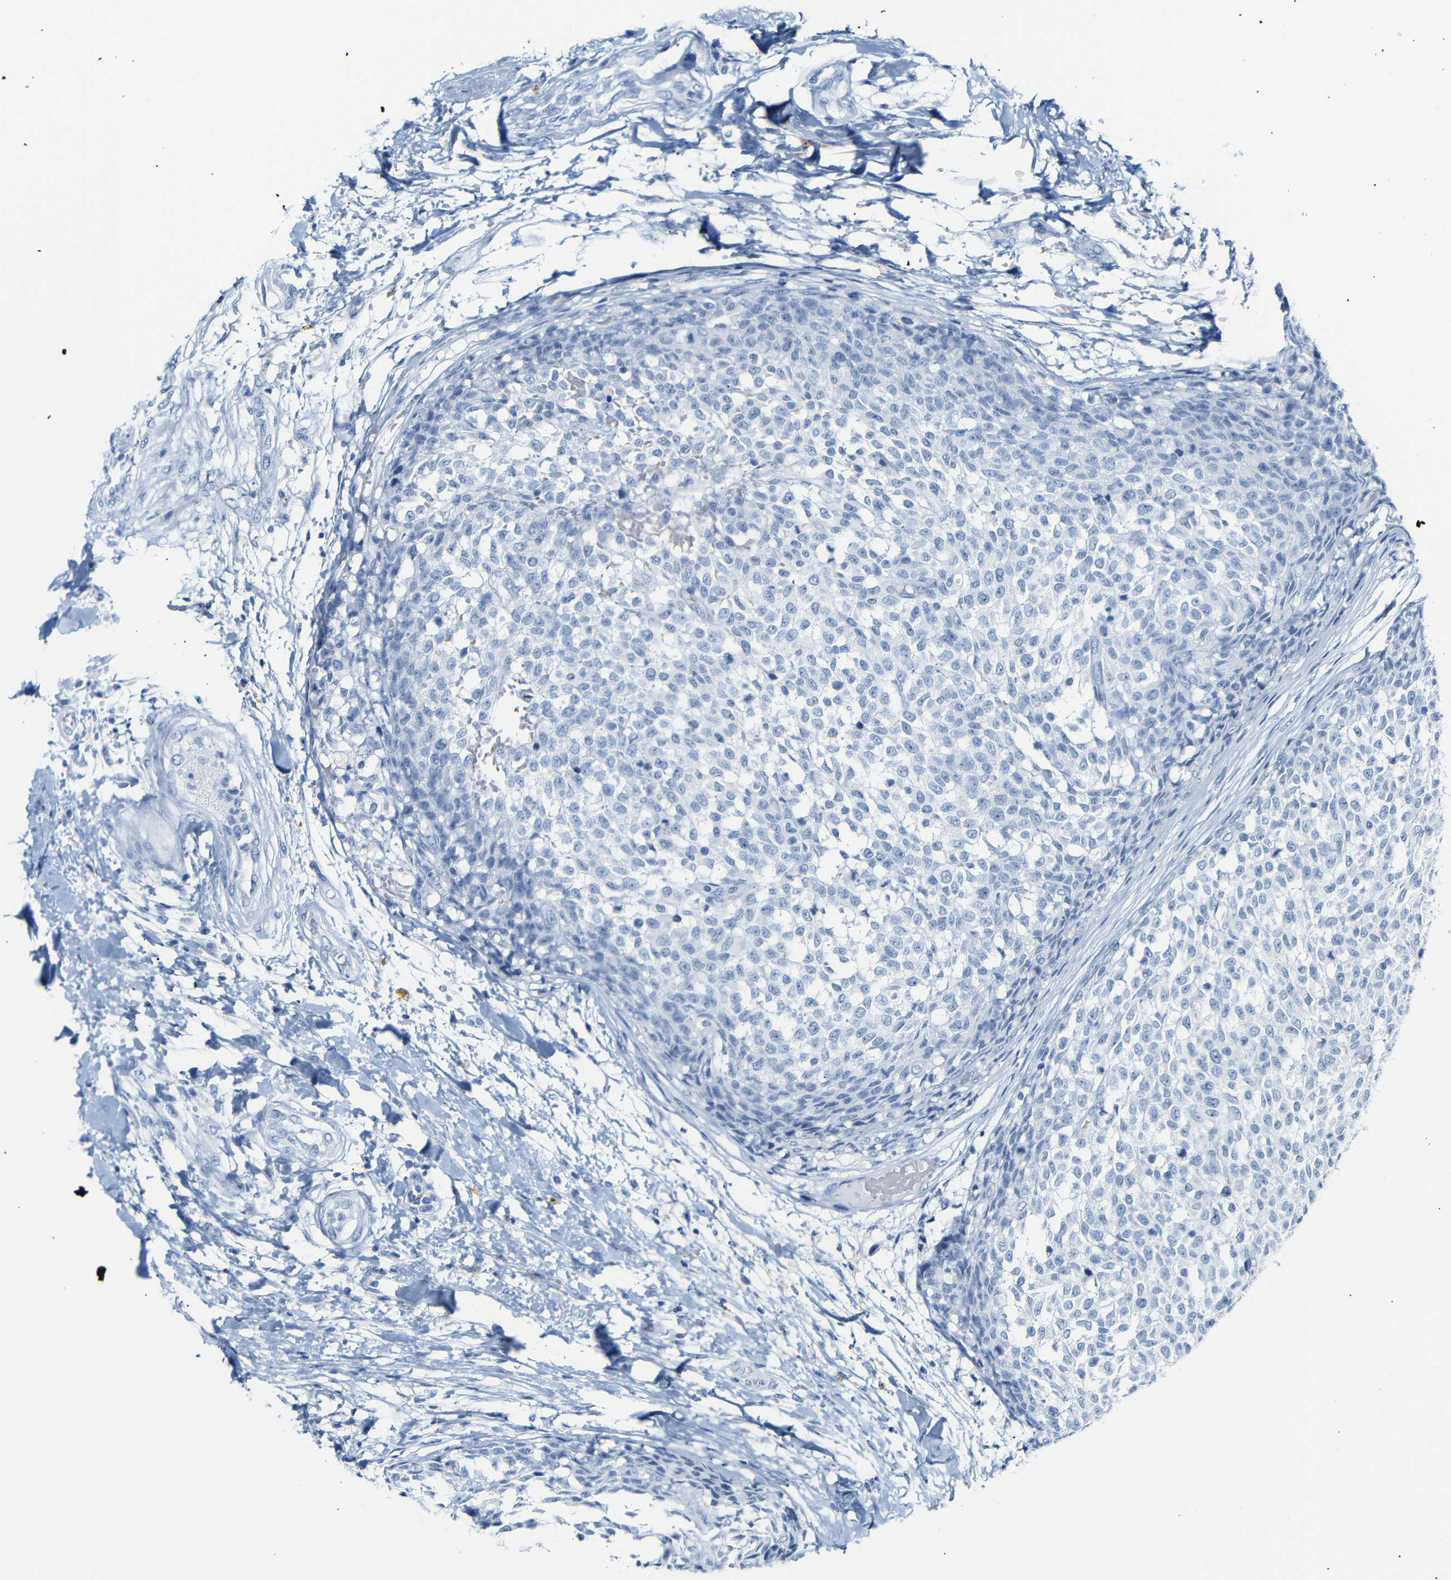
{"staining": {"intensity": "negative", "quantity": "none", "location": "none"}, "tissue": "testis cancer", "cell_type": "Tumor cells", "image_type": "cancer", "snomed": [{"axis": "morphology", "description": "Seminoma, NOS"}, {"axis": "topography", "description": "Testis"}], "caption": "Testis seminoma was stained to show a protein in brown. There is no significant positivity in tumor cells.", "gene": "DYNAP", "patient": {"sex": "male", "age": 59}}